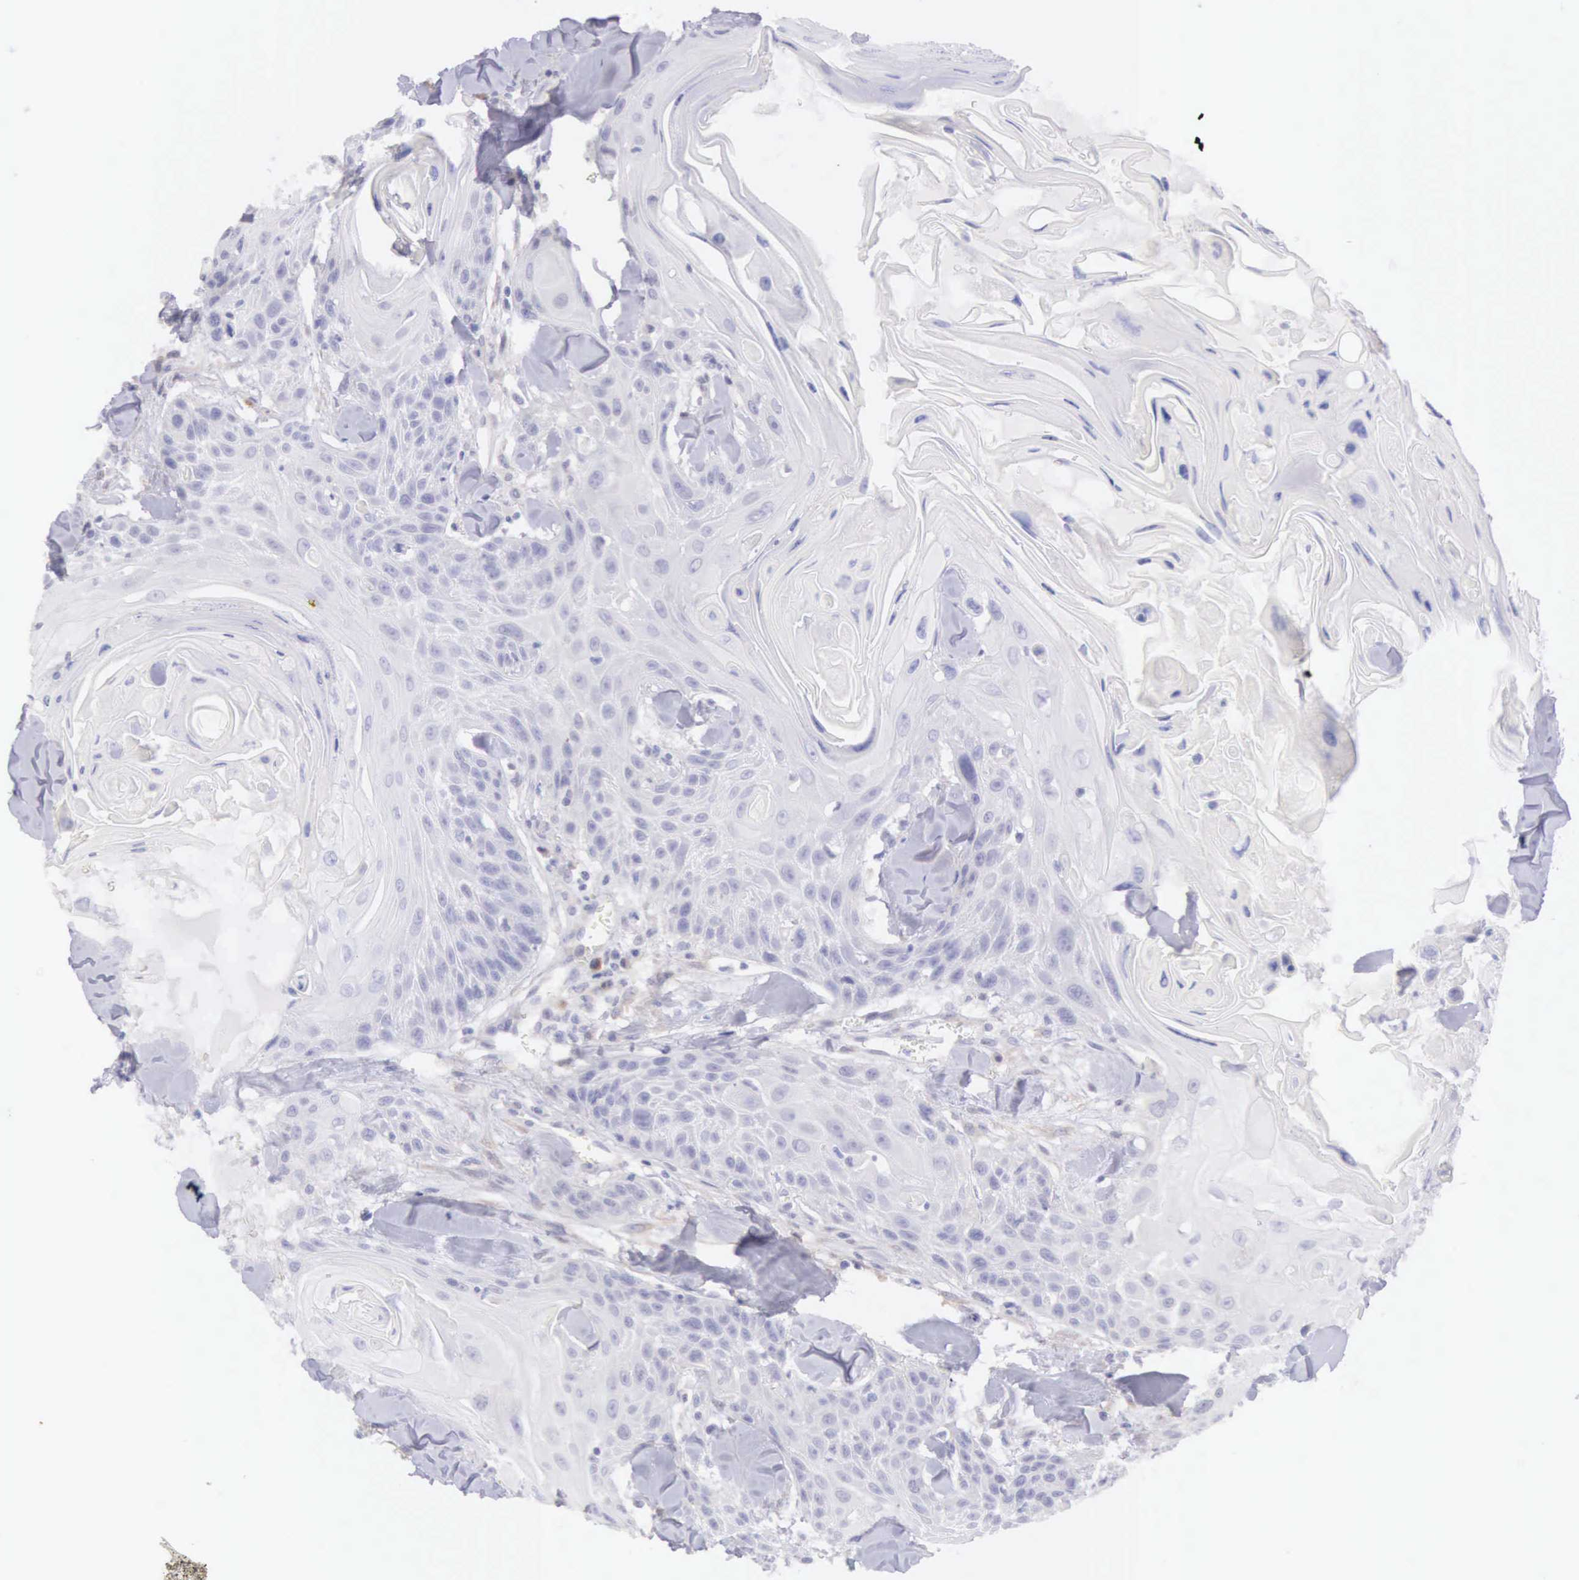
{"staining": {"intensity": "negative", "quantity": "none", "location": "none"}, "tissue": "head and neck cancer", "cell_type": "Tumor cells", "image_type": "cancer", "snomed": [{"axis": "morphology", "description": "Squamous cell carcinoma, NOS"}, {"axis": "morphology", "description": "Squamous cell carcinoma, metastatic, NOS"}, {"axis": "topography", "description": "Lymph node"}, {"axis": "topography", "description": "Salivary gland"}, {"axis": "topography", "description": "Head-Neck"}], "caption": "High magnification brightfield microscopy of squamous cell carcinoma (head and neck) stained with DAB (3,3'-diaminobenzidine) (brown) and counterstained with hematoxylin (blue): tumor cells show no significant staining.", "gene": "ARFGAP3", "patient": {"sex": "female", "age": 74}}